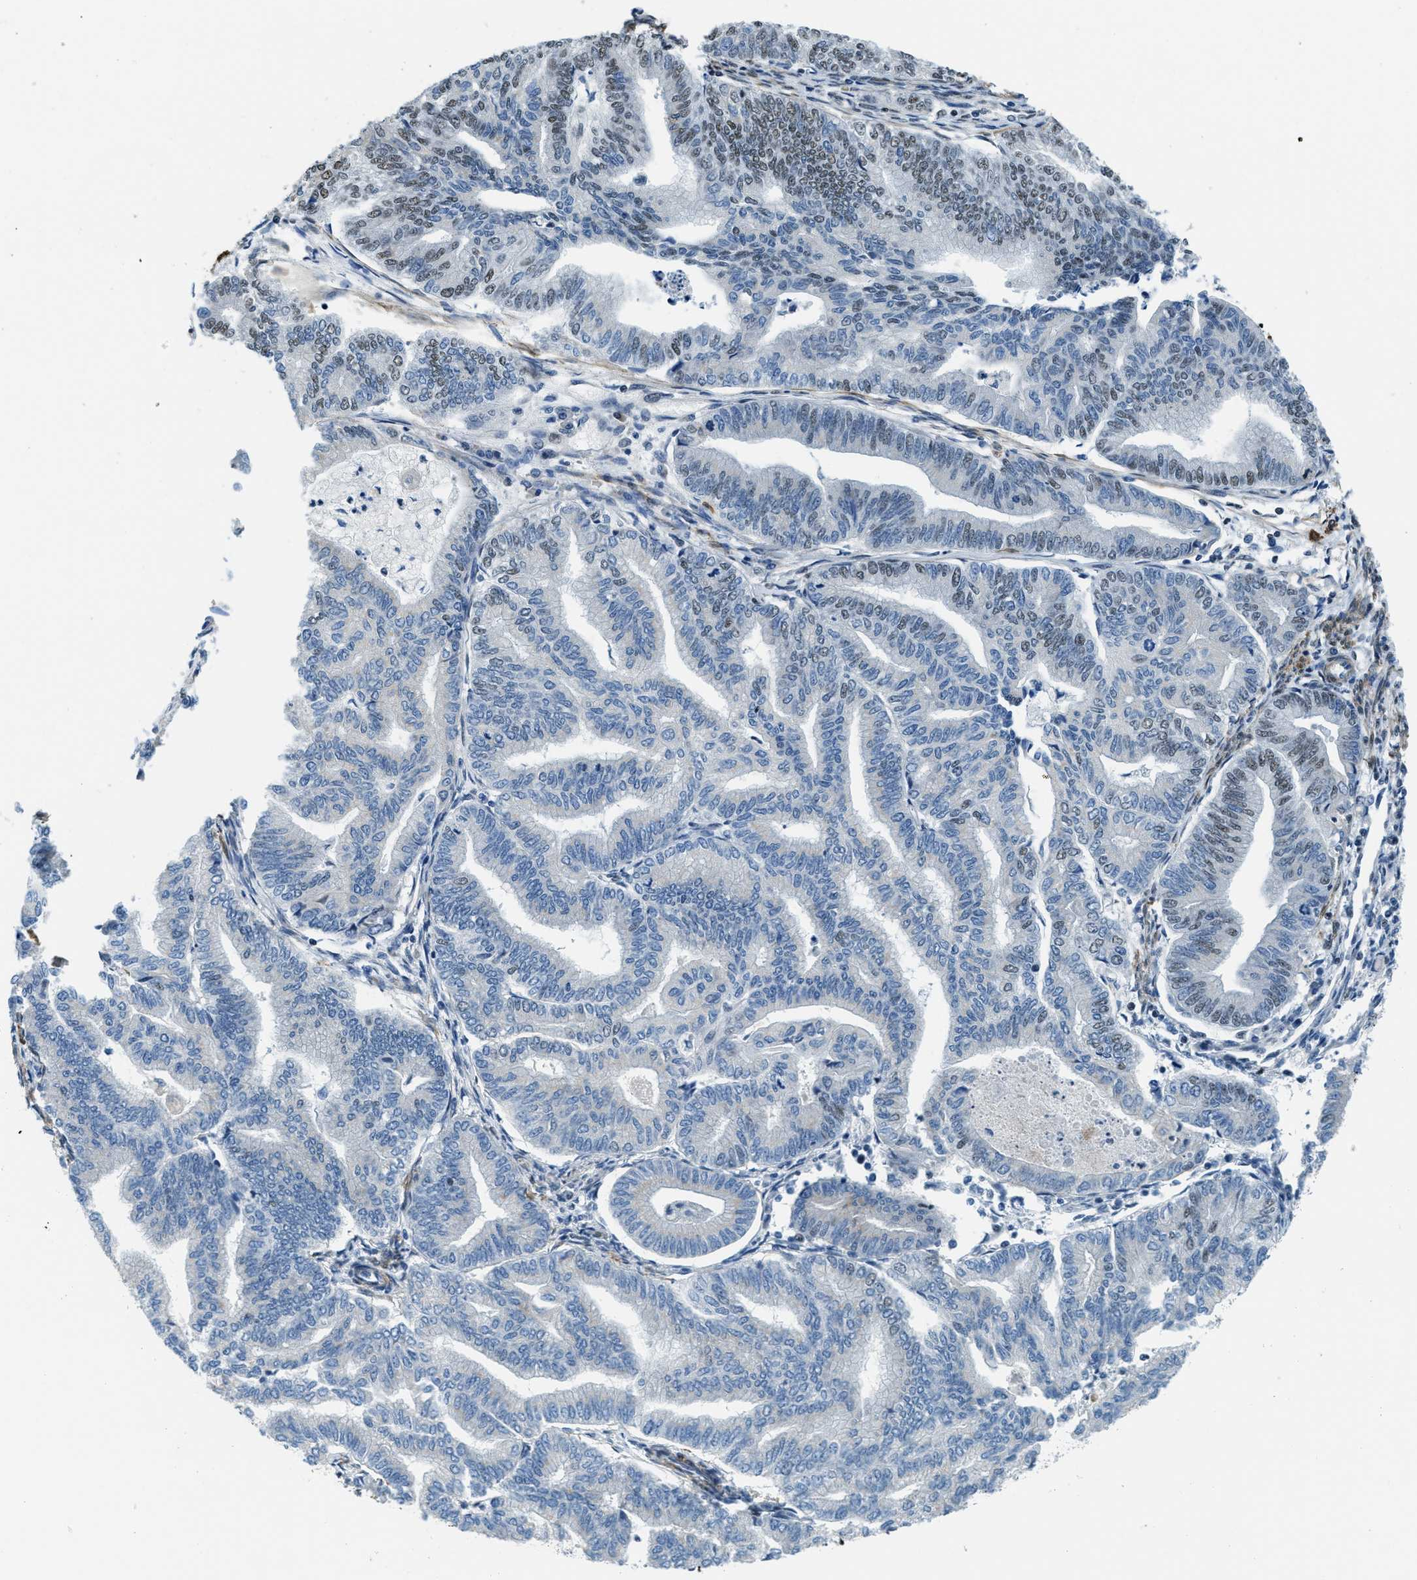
{"staining": {"intensity": "moderate", "quantity": "<25%", "location": "nuclear"}, "tissue": "endometrial cancer", "cell_type": "Tumor cells", "image_type": "cancer", "snomed": [{"axis": "morphology", "description": "Adenocarcinoma, NOS"}, {"axis": "topography", "description": "Endometrium"}], "caption": "Immunohistochemistry (DAB (3,3'-diaminobenzidine)) staining of endometrial cancer (adenocarcinoma) displays moderate nuclear protein positivity in about <25% of tumor cells.", "gene": "CFAP36", "patient": {"sex": "female", "age": 79}}